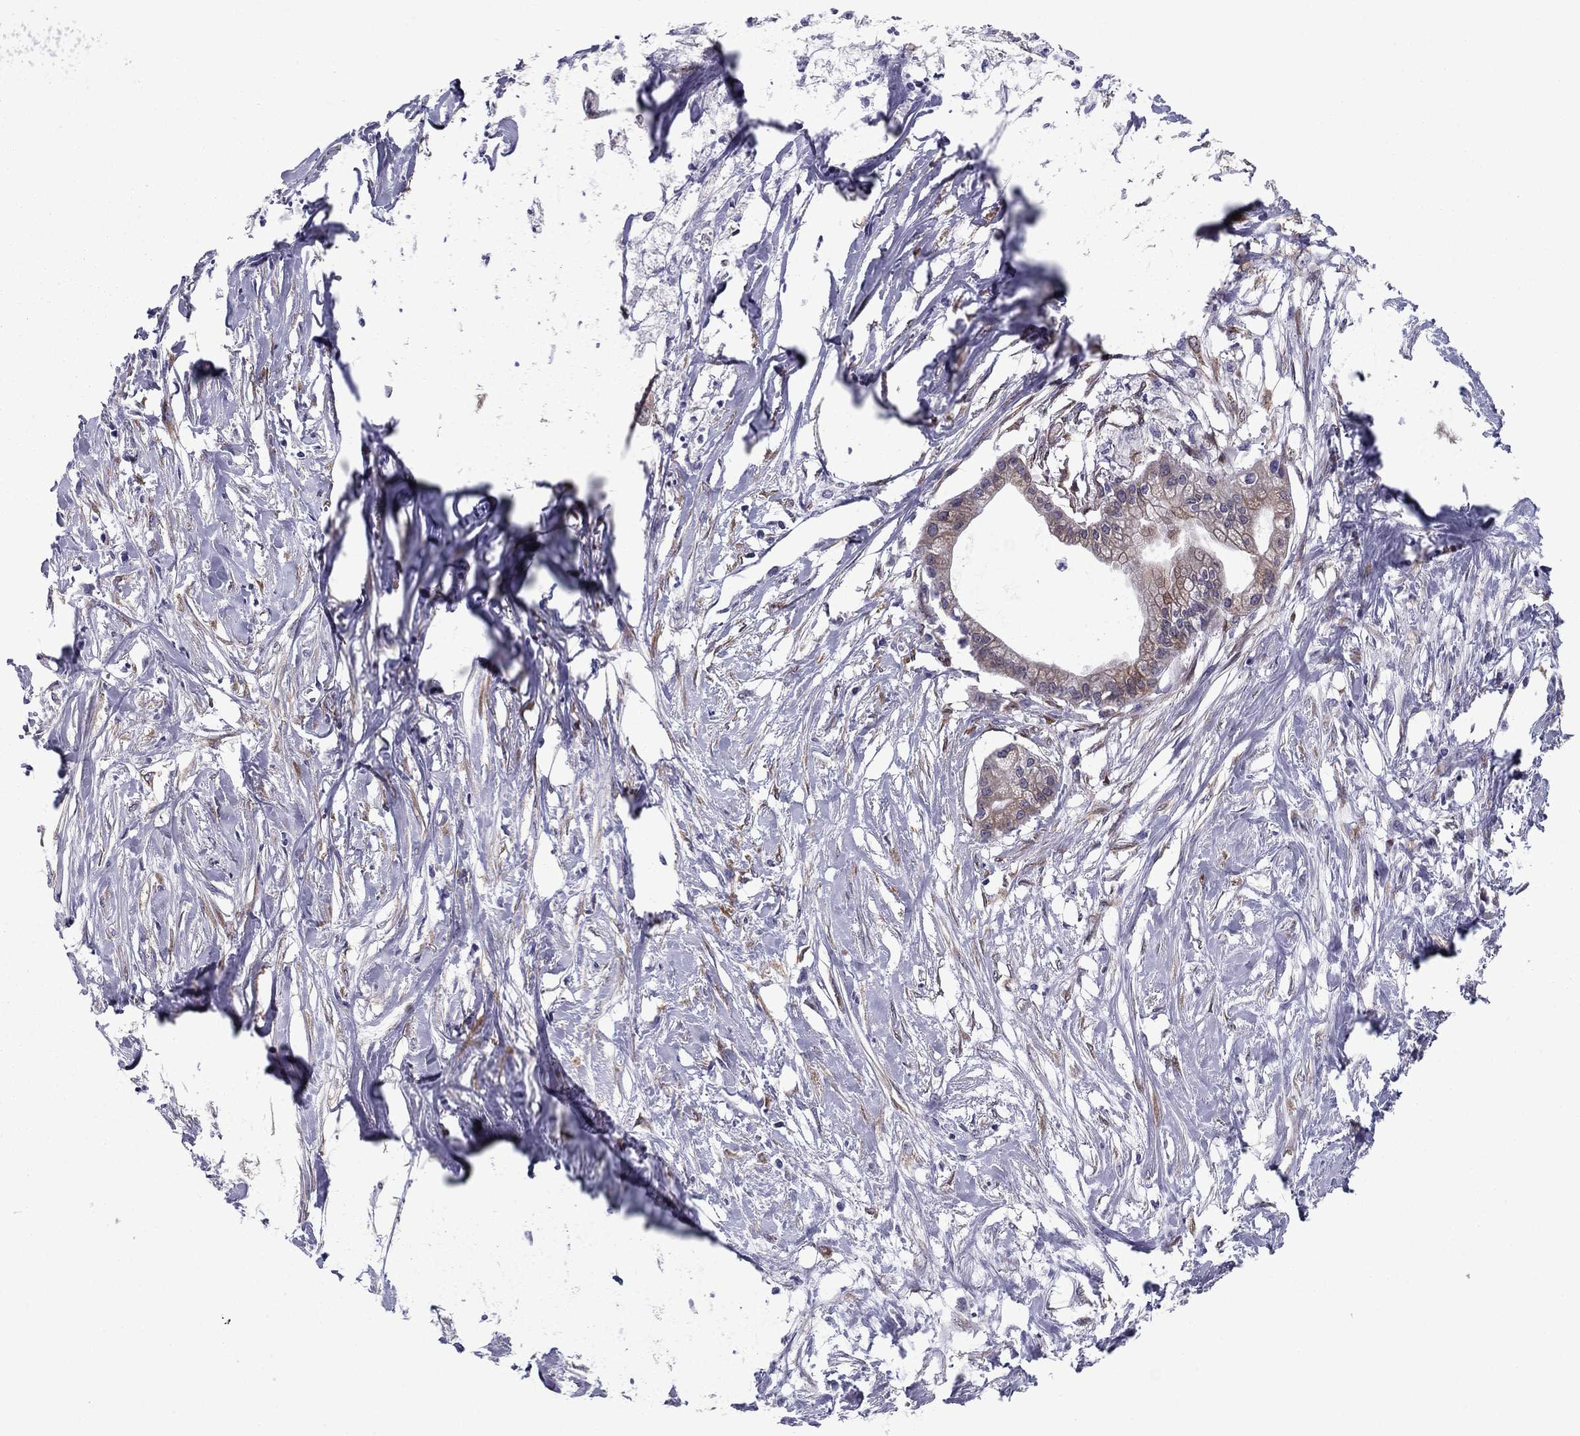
{"staining": {"intensity": "moderate", "quantity": "25%-75%", "location": "cytoplasmic/membranous"}, "tissue": "pancreatic cancer", "cell_type": "Tumor cells", "image_type": "cancer", "snomed": [{"axis": "morphology", "description": "Normal tissue, NOS"}, {"axis": "morphology", "description": "Adenocarcinoma, NOS"}, {"axis": "topography", "description": "Pancreas"}], "caption": "This histopathology image demonstrates adenocarcinoma (pancreatic) stained with IHC to label a protein in brown. The cytoplasmic/membranous of tumor cells show moderate positivity for the protein. Nuclei are counter-stained blue.", "gene": "TMED3", "patient": {"sex": "female", "age": 58}}